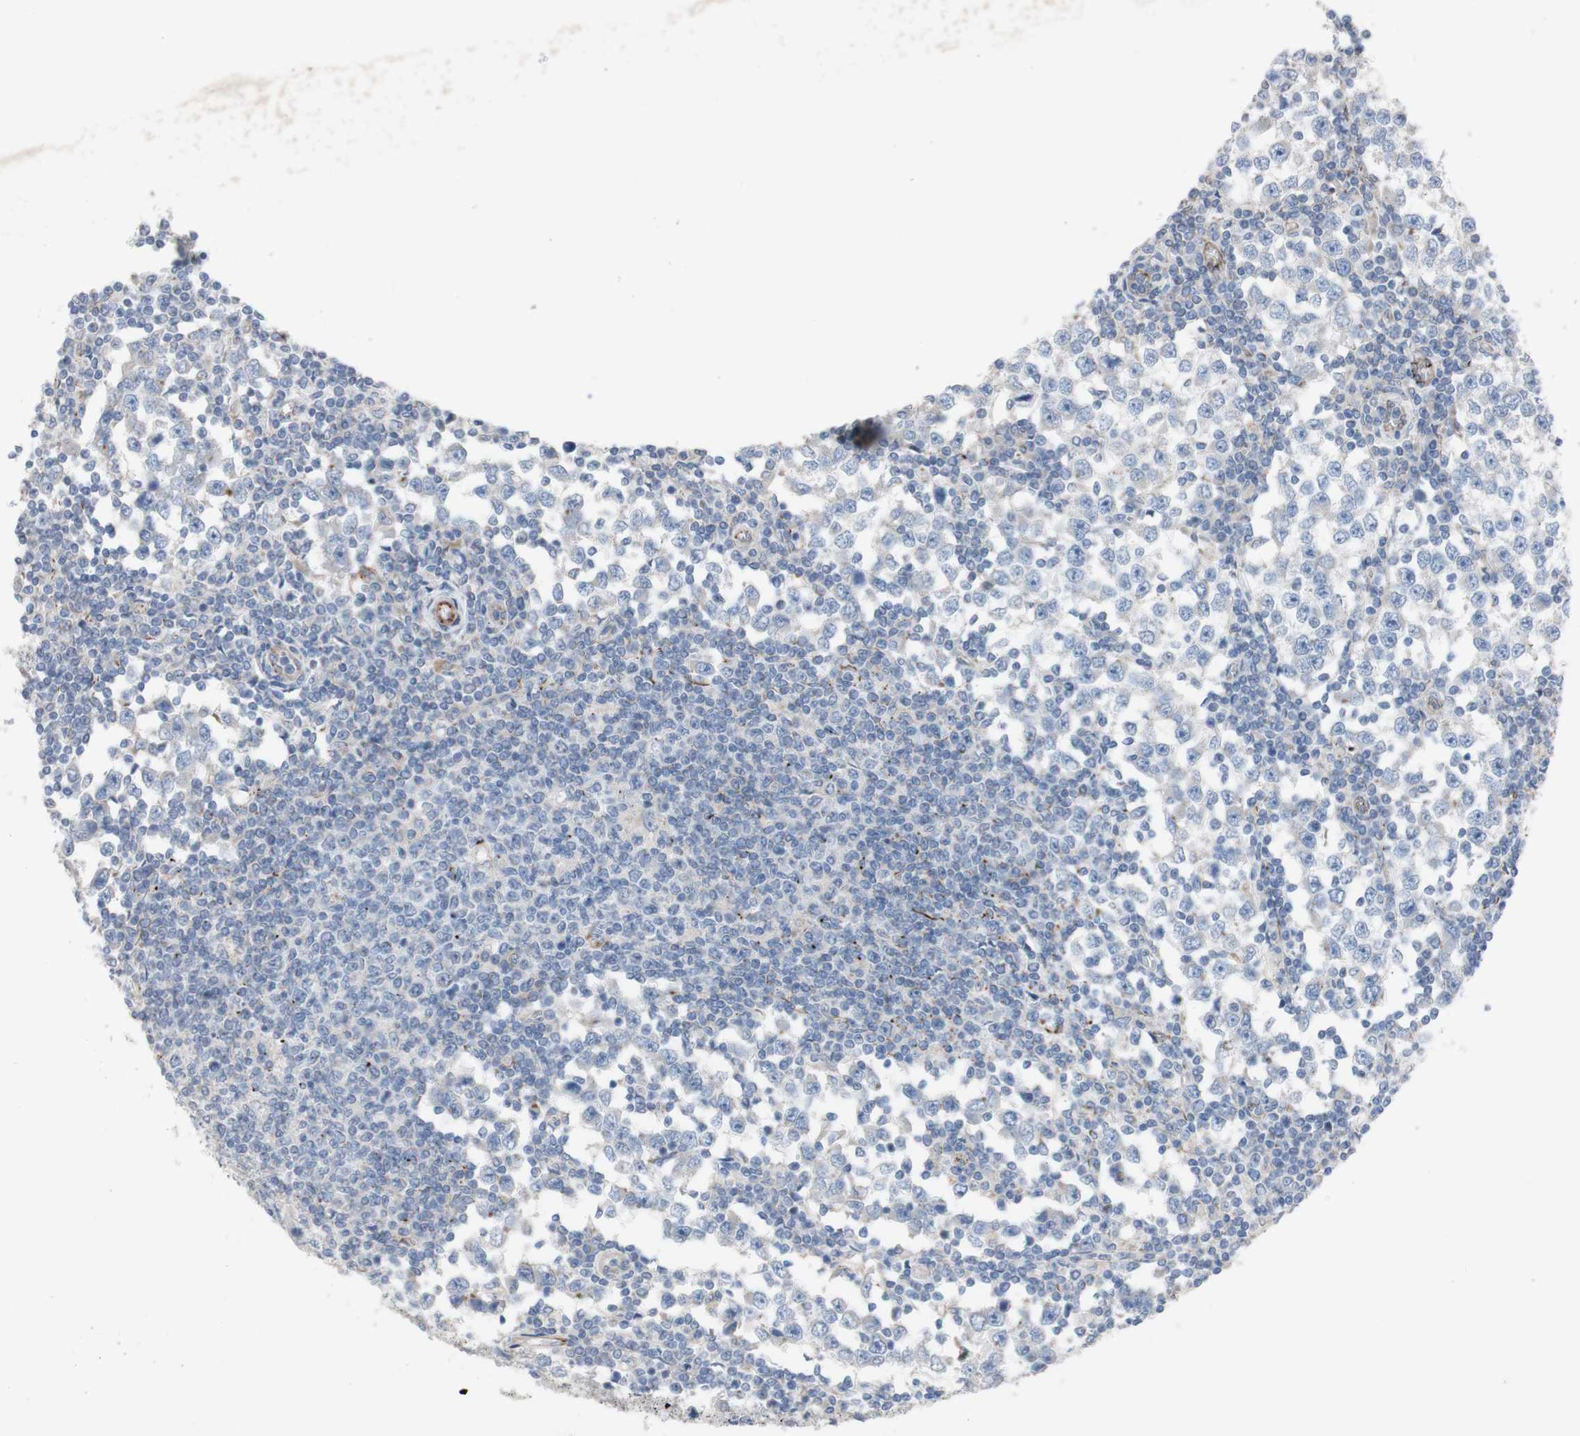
{"staining": {"intensity": "negative", "quantity": "none", "location": "none"}, "tissue": "testis cancer", "cell_type": "Tumor cells", "image_type": "cancer", "snomed": [{"axis": "morphology", "description": "Seminoma, NOS"}, {"axis": "topography", "description": "Testis"}], "caption": "Tumor cells are negative for brown protein staining in testis cancer.", "gene": "AGPAT5", "patient": {"sex": "male", "age": 65}}